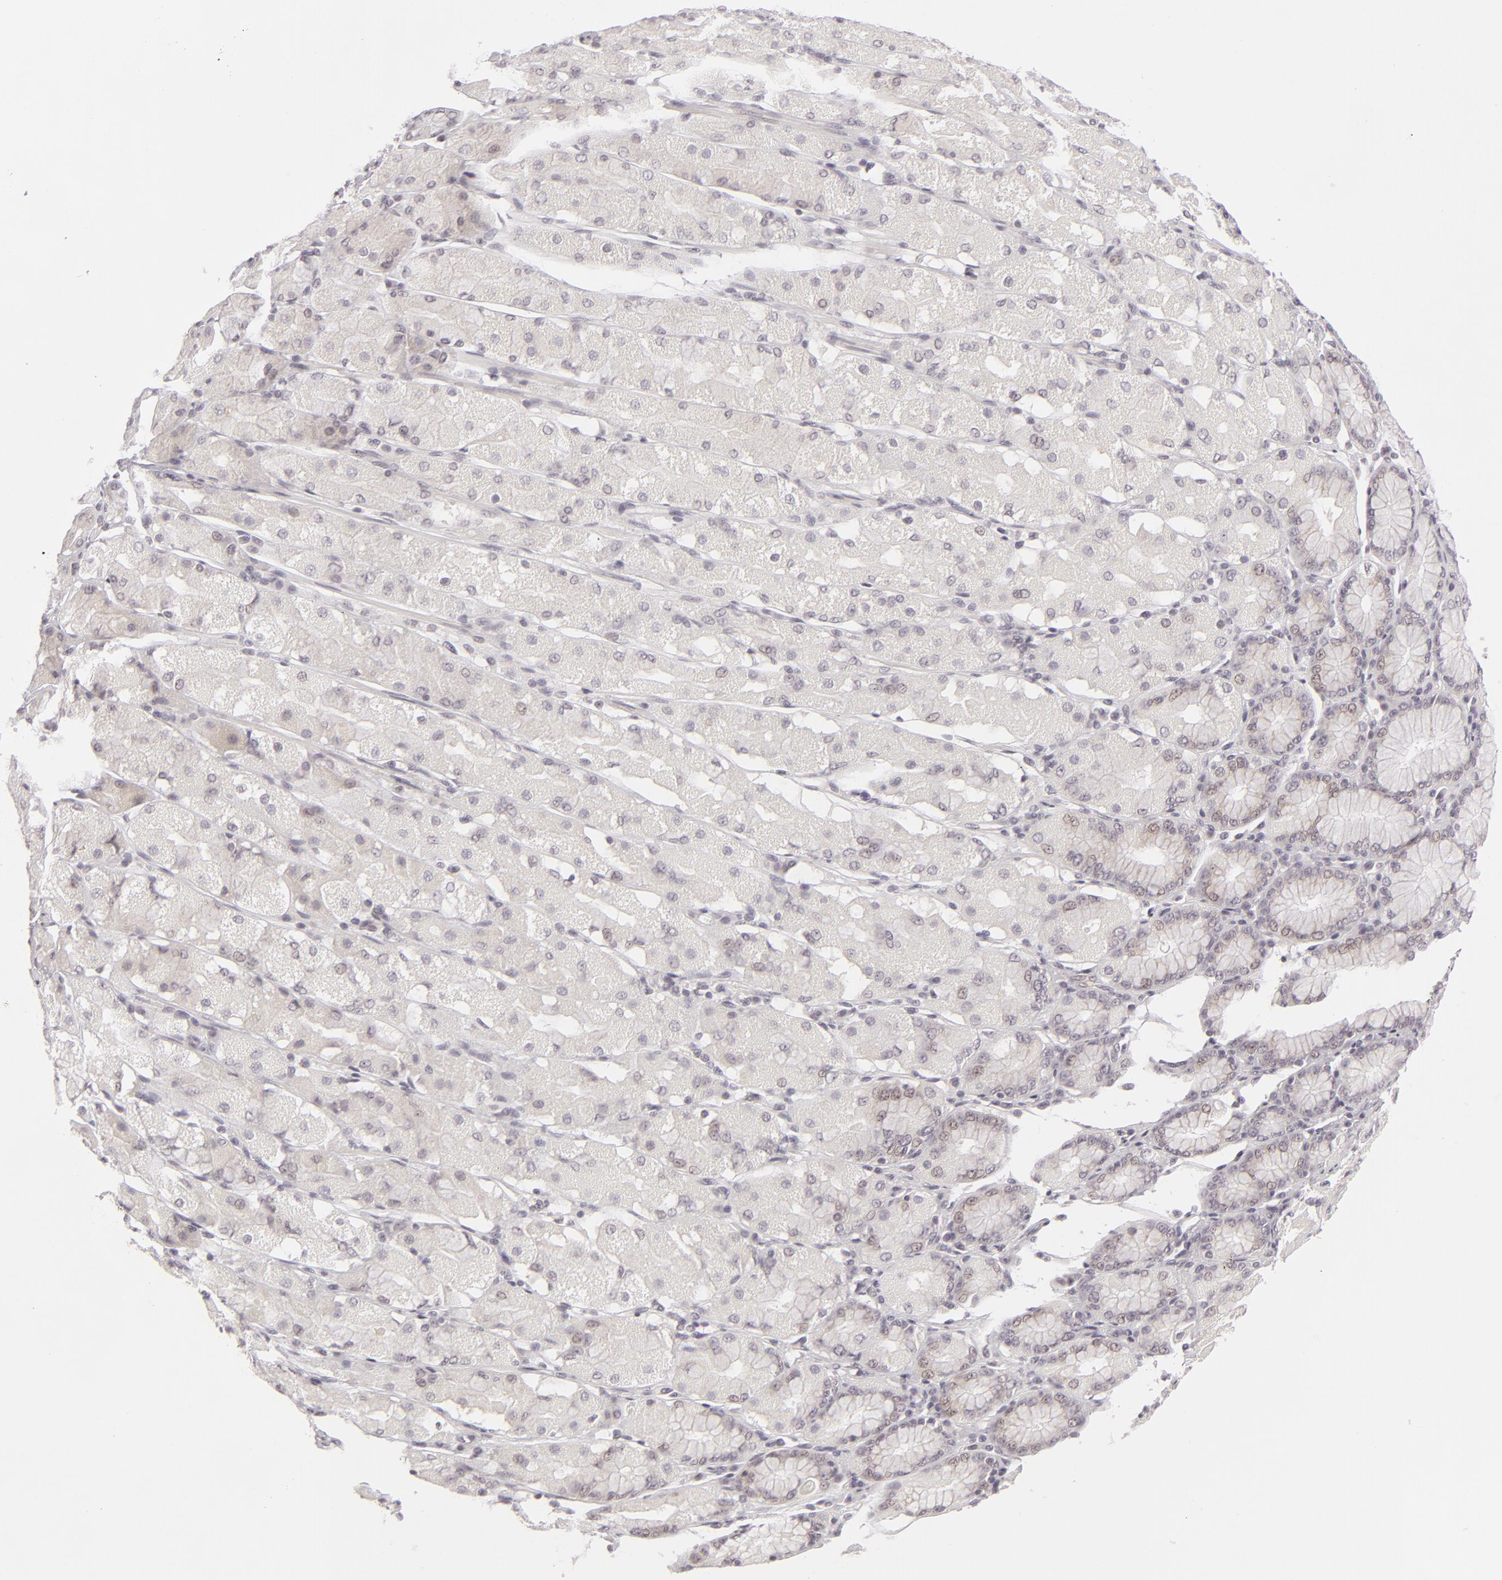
{"staining": {"intensity": "negative", "quantity": "none", "location": "none"}, "tissue": "stomach cancer", "cell_type": "Tumor cells", "image_type": "cancer", "snomed": [{"axis": "morphology", "description": "Adenocarcinoma, NOS"}, {"axis": "topography", "description": "Stomach, upper"}], "caption": "Tumor cells show no significant positivity in adenocarcinoma (stomach).", "gene": "DLG3", "patient": {"sex": "male", "age": 71}}